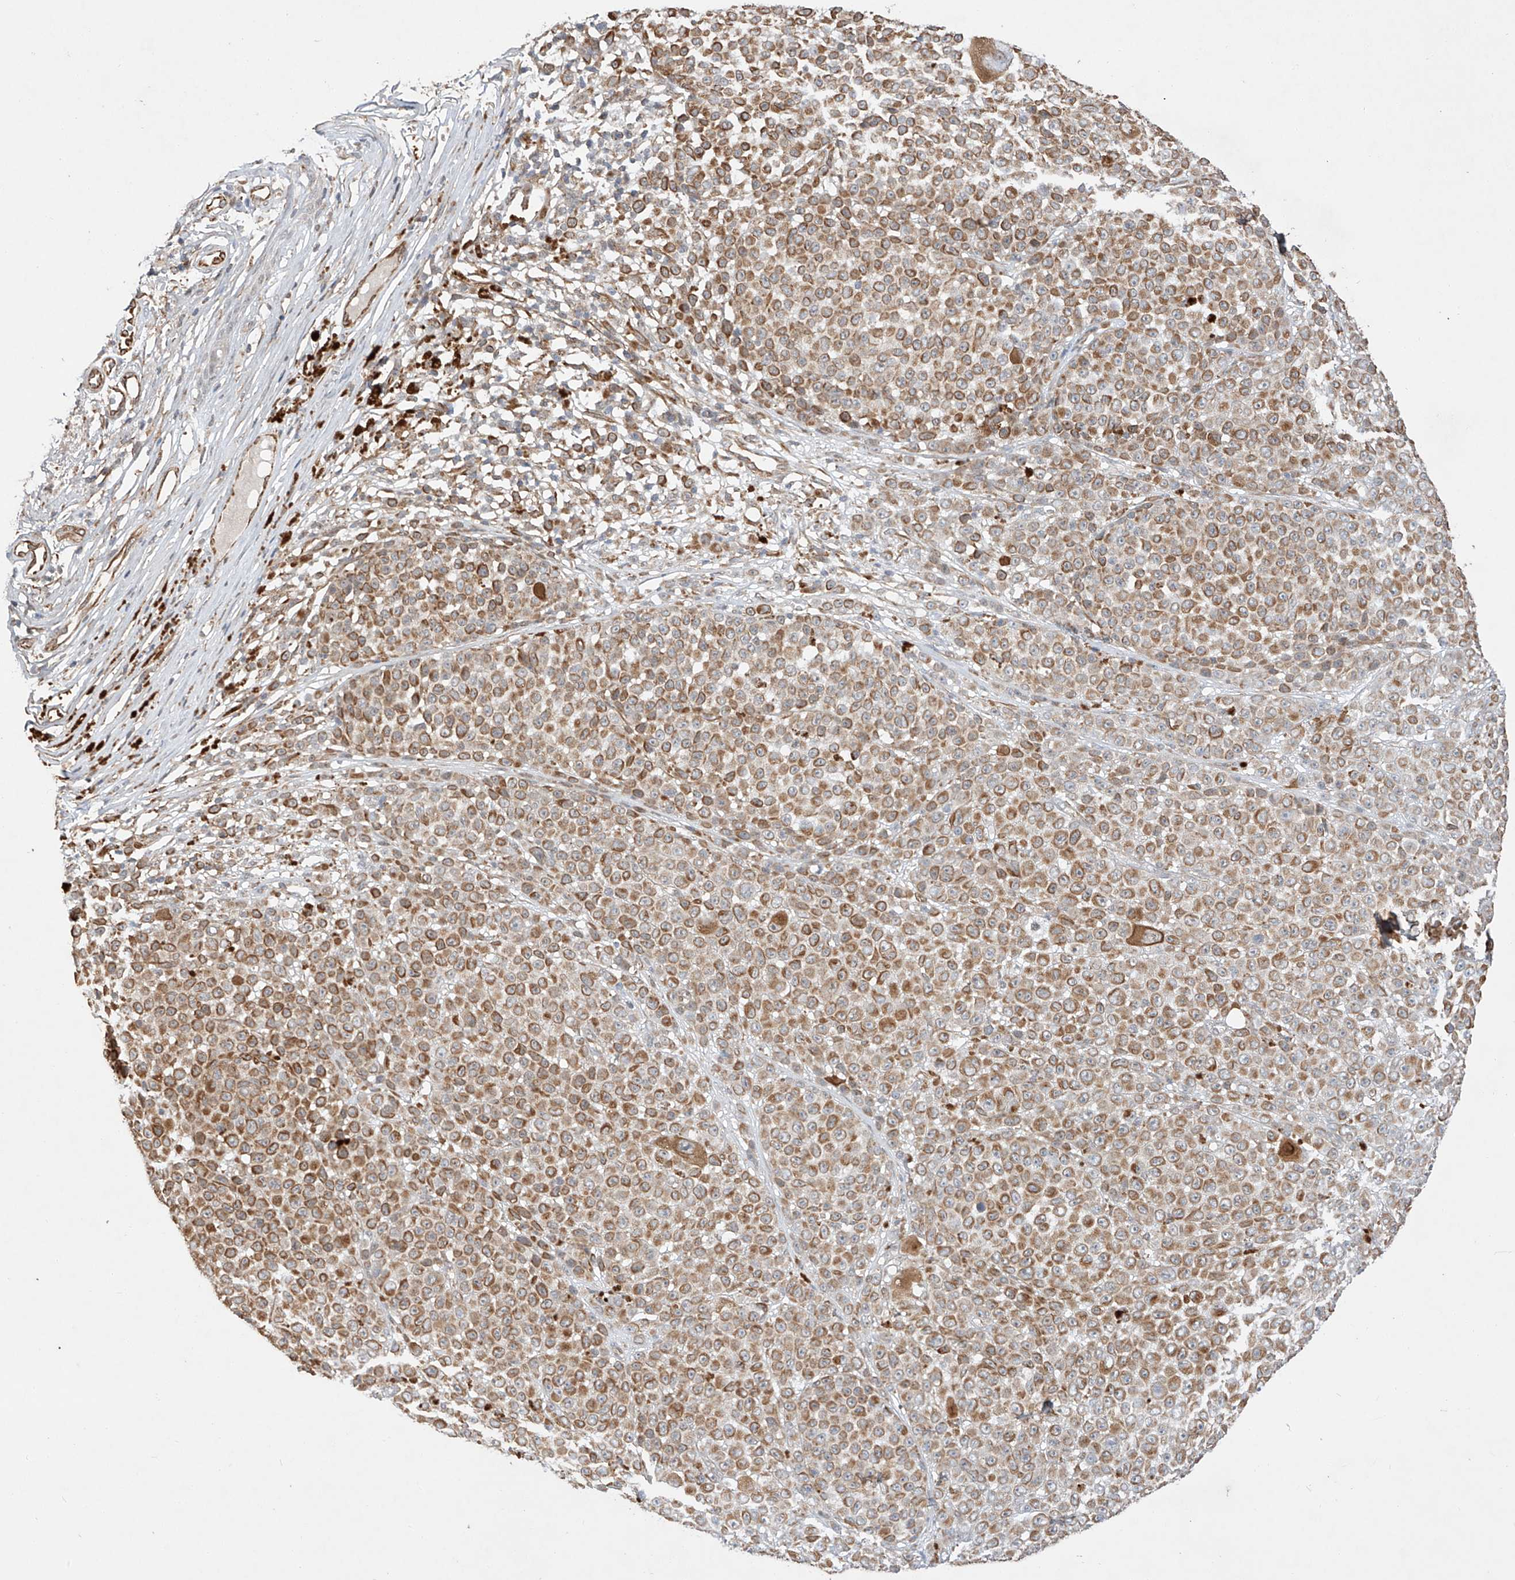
{"staining": {"intensity": "moderate", "quantity": ">75%", "location": "cytoplasmic/membranous"}, "tissue": "melanoma", "cell_type": "Tumor cells", "image_type": "cancer", "snomed": [{"axis": "morphology", "description": "Malignant melanoma, NOS"}, {"axis": "topography", "description": "Skin"}], "caption": "High-magnification brightfield microscopy of malignant melanoma stained with DAB (brown) and counterstained with hematoxylin (blue). tumor cells exhibit moderate cytoplasmic/membranous positivity is present in about>75% of cells. The staining was performed using DAB (3,3'-diaminobenzidine) to visualize the protein expression in brown, while the nuclei were stained in blue with hematoxylin (Magnification: 20x).", "gene": "AMD1", "patient": {"sex": "female", "age": 94}}